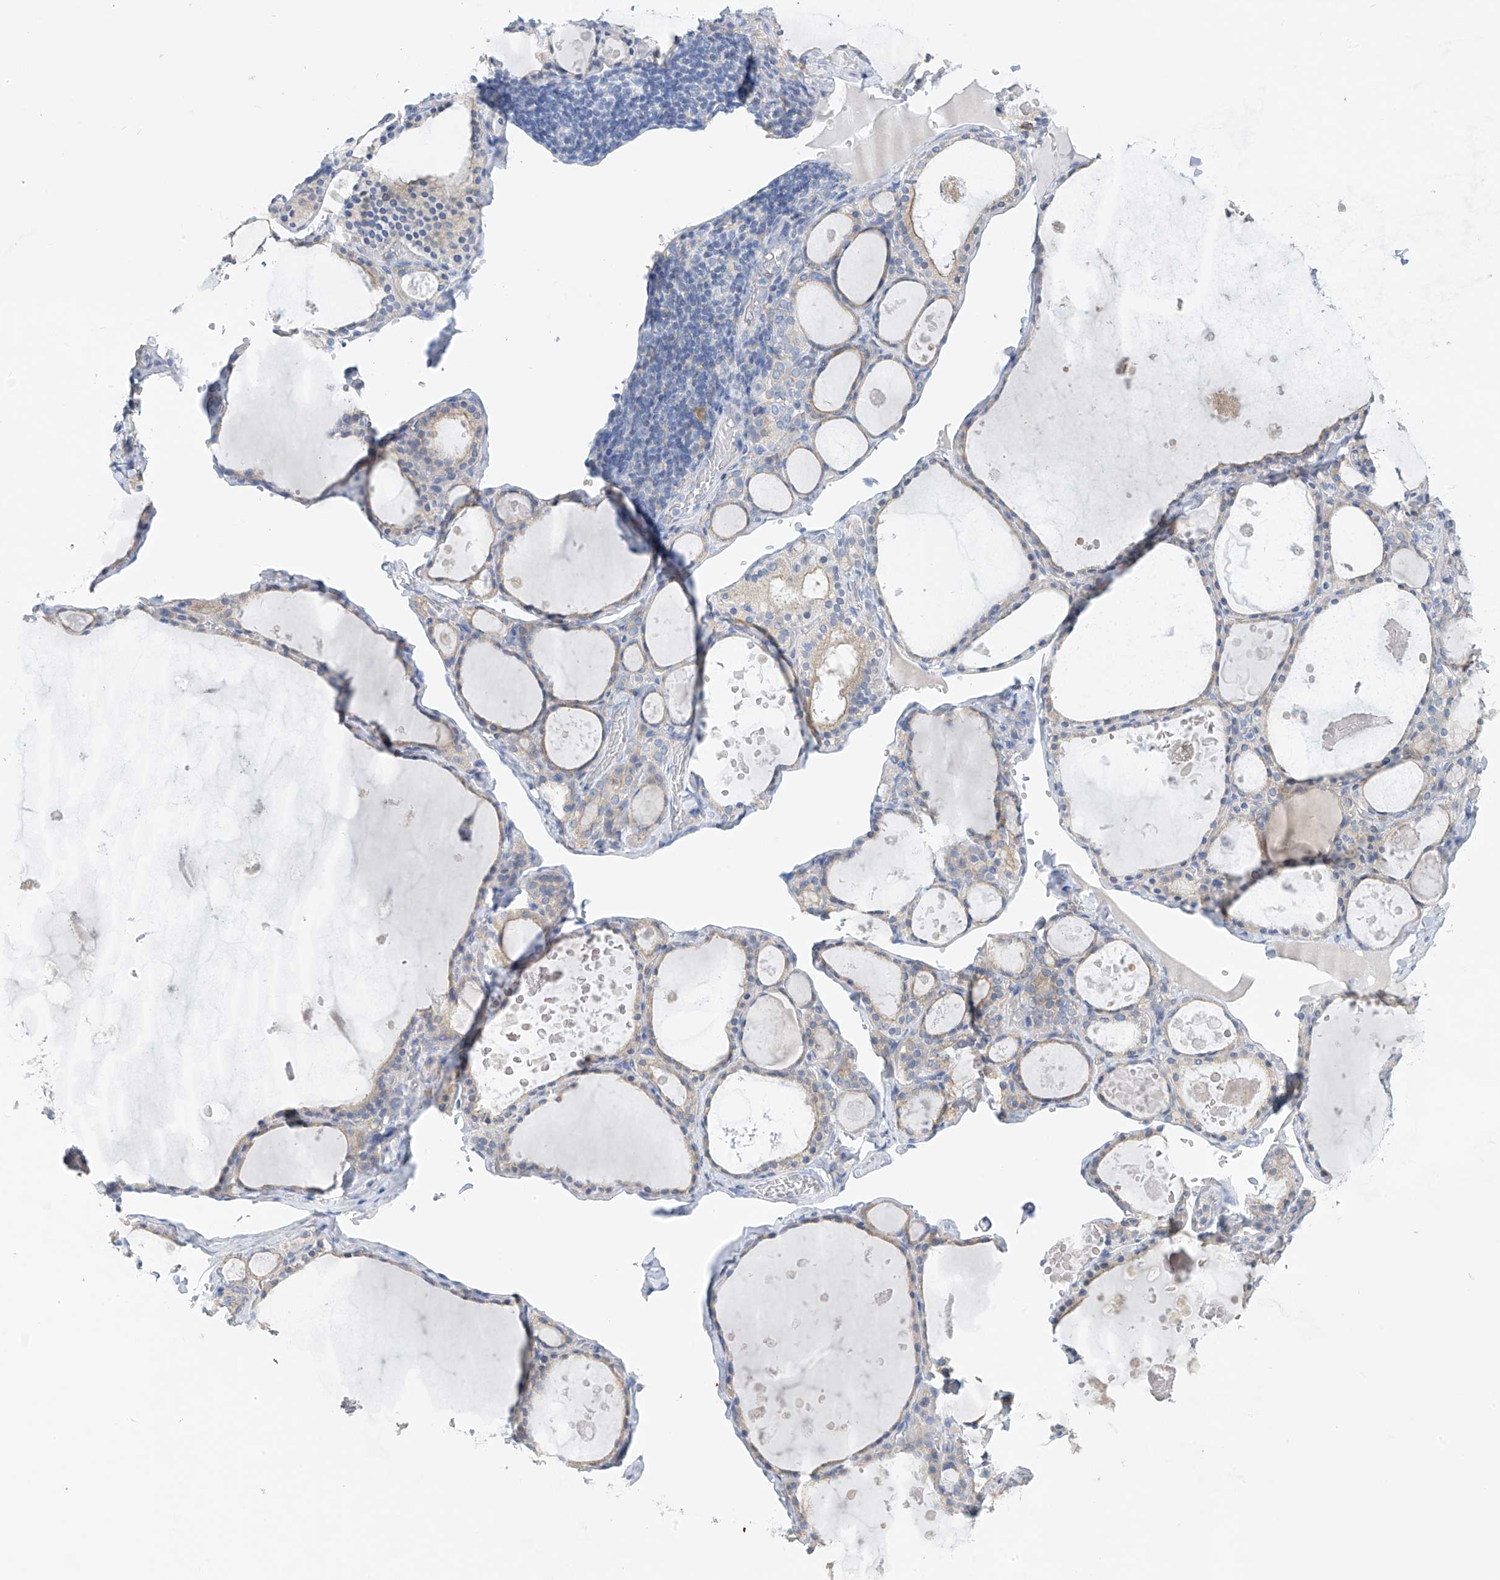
{"staining": {"intensity": "weak", "quantity": "<25%", "location": "cytoplasmic/membranous"}, "tissue": "thyroid gland", "cell_type": "Glandular cells", "image_type": "normal", "snomed": [{"axis": "morphology", "description": "Normal tissue, NOS"}, {"axis": "topography", "description": "Thyroid gland"}], "caption": "Glandular cells are negative for brown protein staining in unremarkable thyroid gland. The staining was performed using DAB (3,3'-diaminobenzidine) to visualize the protein expression in brown, while the nuclei were stained in blue with hematoxylin (Magnification: 20x).", "gene": "POMGNT2", "patient": {"sex": "male", "age": 56}}